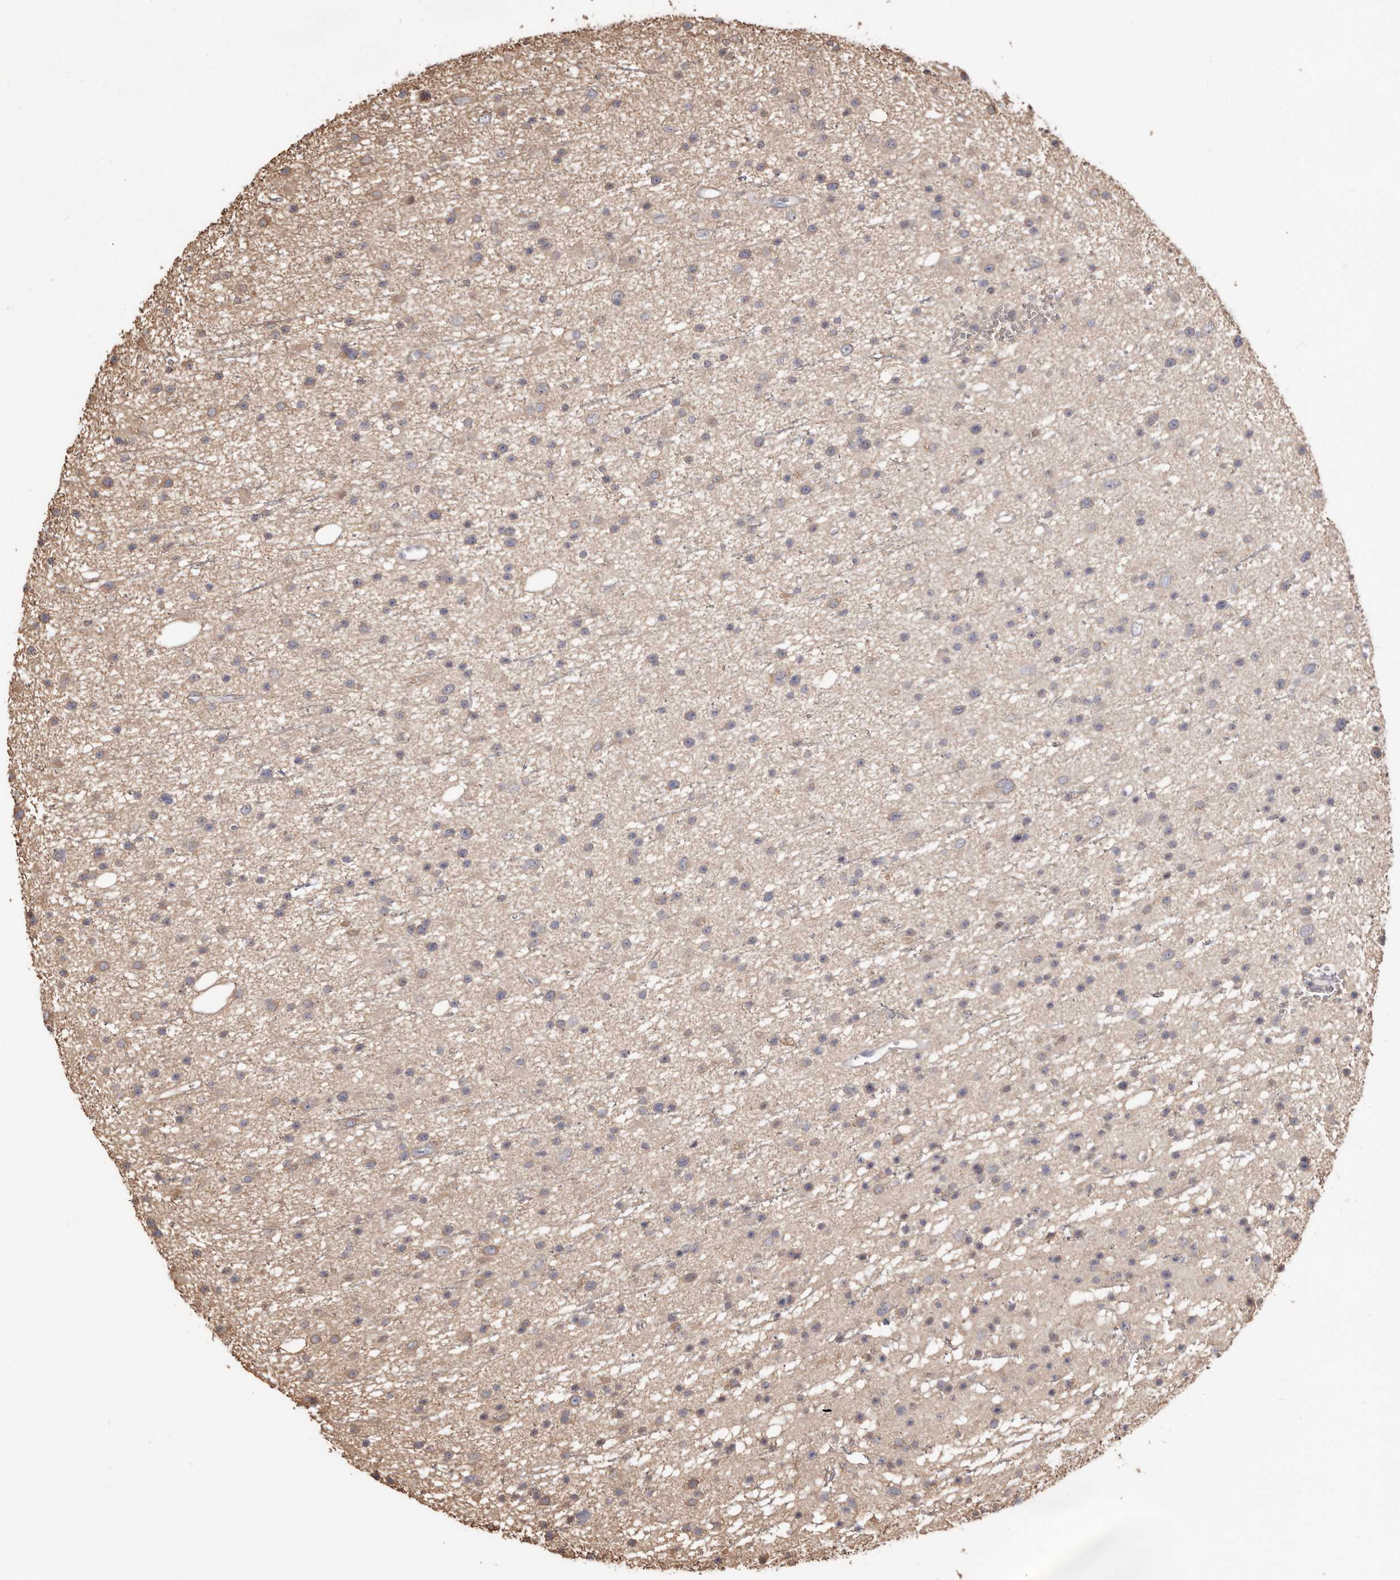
{"staining": {"intensity": "weak", "quantity": "<25%", "location": "cytoplasmic/membranous"}, "tissue": "glioma", "cell_type": "Tumor cells", "image_type": "cancer", "snomed": [{"axis": "morphology", "description": "Glioma, malignant, Low grade"}, {"axis": "topography", "description": "Cerebral cortex"}], "caption": "There is no significant expression in tumor cells of glioma. (IHC, brightfield microscopy, high magnification).", "gene": "PKM", "patient": {"sex": "female", "age": 39}}